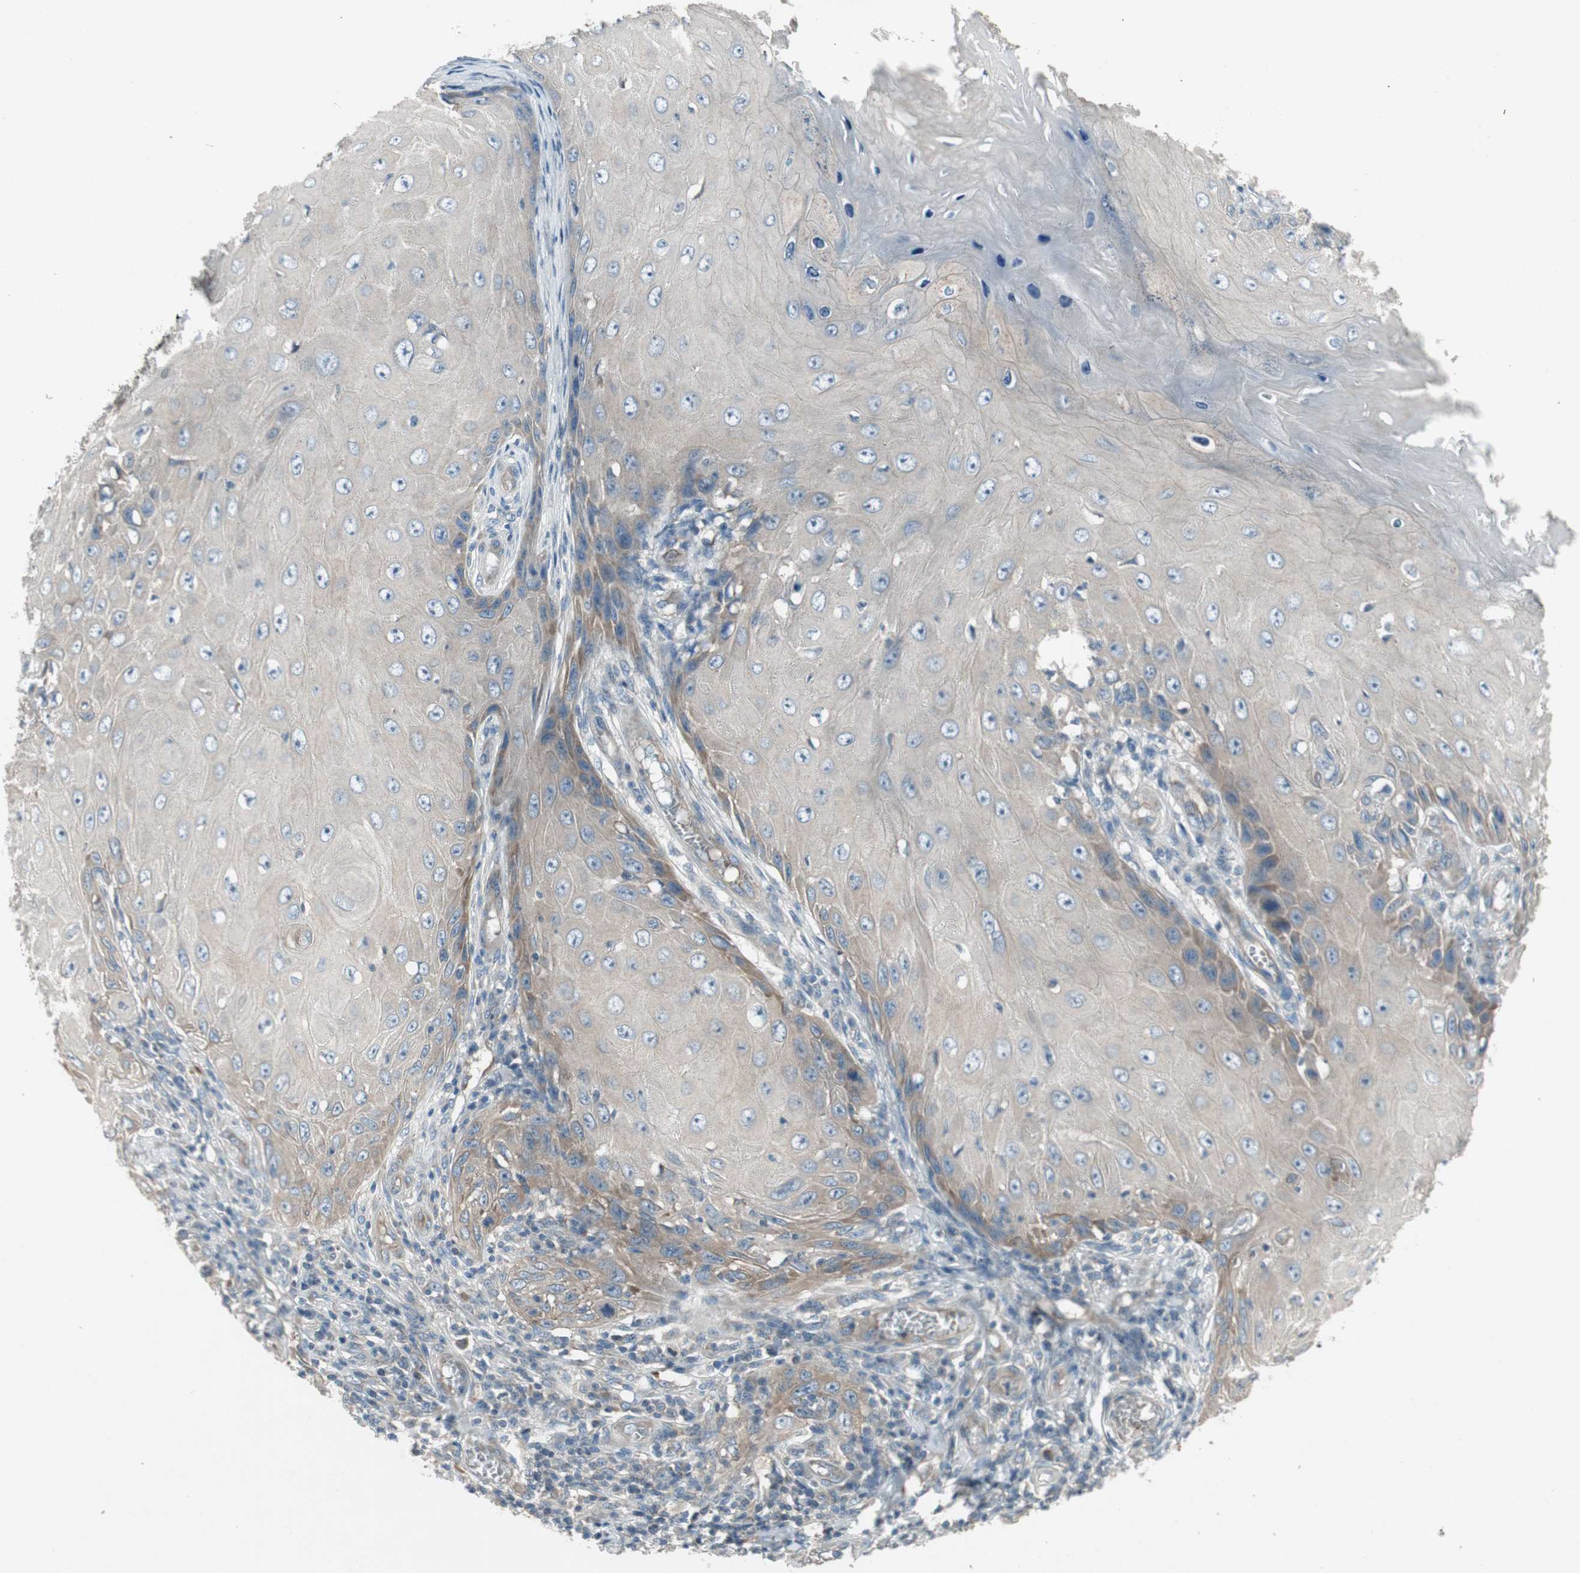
{"staining": {"intensity": "moderate", "quantity": "<25%", "location": "cytoplasmic/membranous"}, "tissue": "skin cancer", "cell_type": "Tumor cells", "image_type": "cancer", "snomed": [{"axis": "morphology", "description": "Squamous cell carcinoma, NOS"}, {"axis": "topography", "description": "Skin"}], "caption": "The photomicrograph displays immunohistochemical staining of skin cancer. There is moderate cytoplasmic/membranous expression is seen in about <25% of tumor cells. The protein is stained brown, and the nuclei are stained in blue (DAB (3,3'-diaminobenzidine) IHC with brightfield microscopy, high magnification).", "gene": "PANK2", "patient": {"sex": "female", "age": 73}}